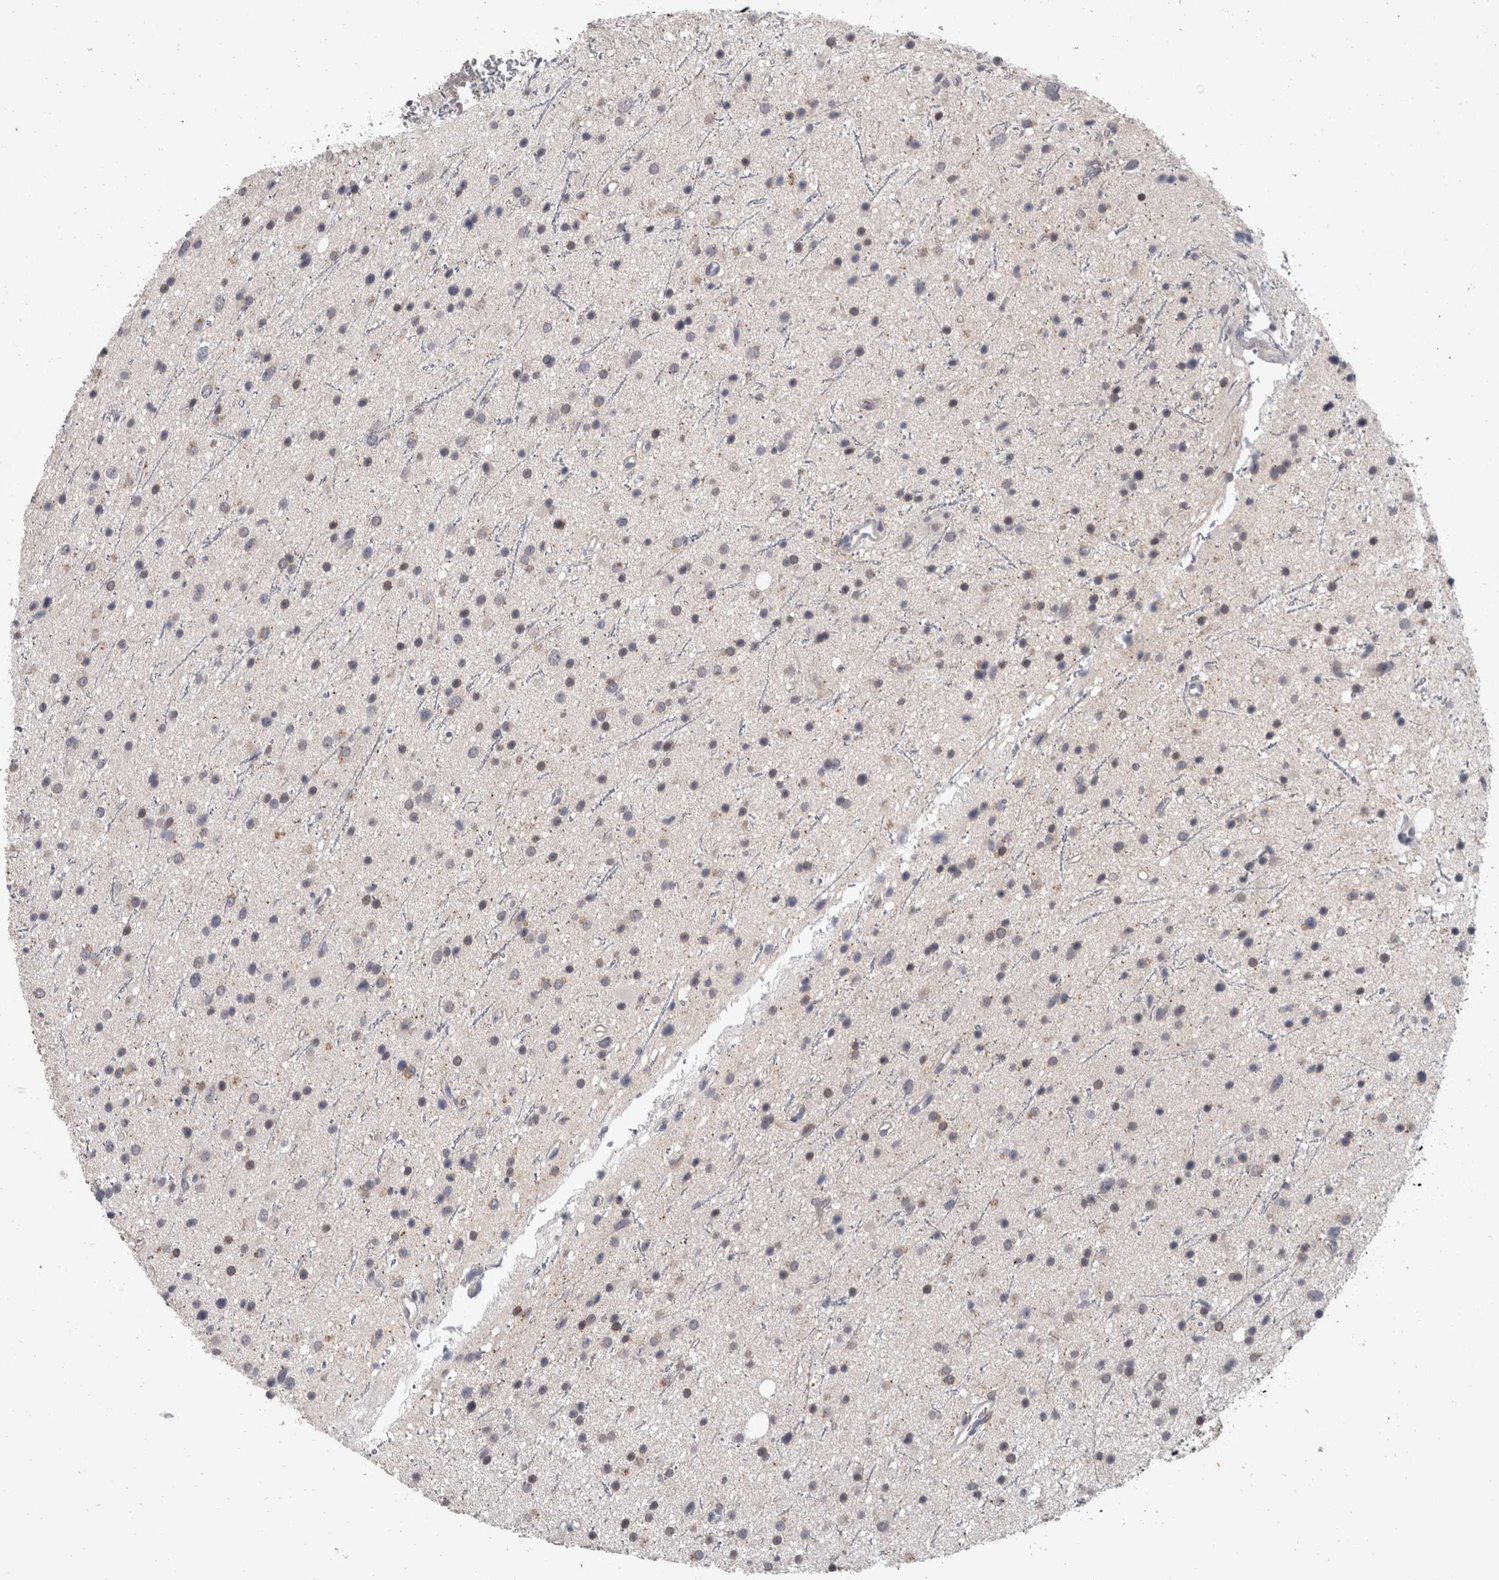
{"staining": {"intensity": "negative", "quantity": "none", "location": "none"}, "tissue": "glioma", "cell_type": "Tumor cells", "image_type": "cancer", "snomed": [{"axis": "morphology", "description": "Glioma, malignant, Low grade"}, {"axis": "topography", "description": "Cerebral cortex"}], "caption": "IHC image of glioma stained for a protein (brown), which displays no positivity in tumor cells.", "gene": "FHOD3", "patient": {"sex": "female", "age": 39}}